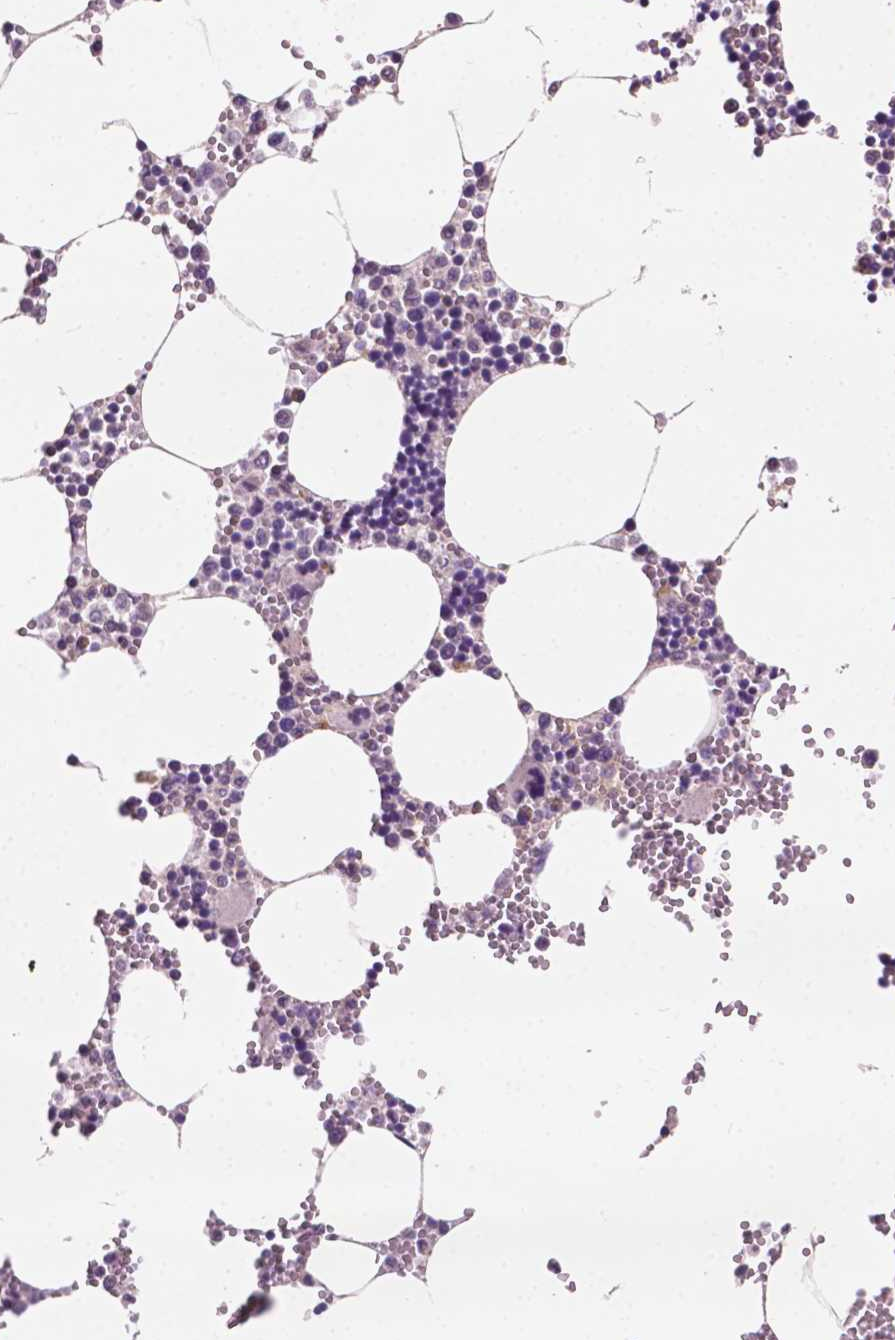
{"staining": {"intensity": "negative", "quantity": "none", "location": "none"}, "tissue": "bone marrow", "cell_type": "Hematopoietic cells", "image_type": "normal", "snomed": [{"axis": "morphology", "description": "Normal tissue, NOS"}, {"axis": "topography", "description": "Bone marrow"}], "caption": "An immunohistochemistry (IHC) photomicrograph of benign bone marrow is shown. There is no staining in hematopoietic cells of bone marrow.", "gene": "EBAG9", "patient": {"sex": "male", "age": 54}}